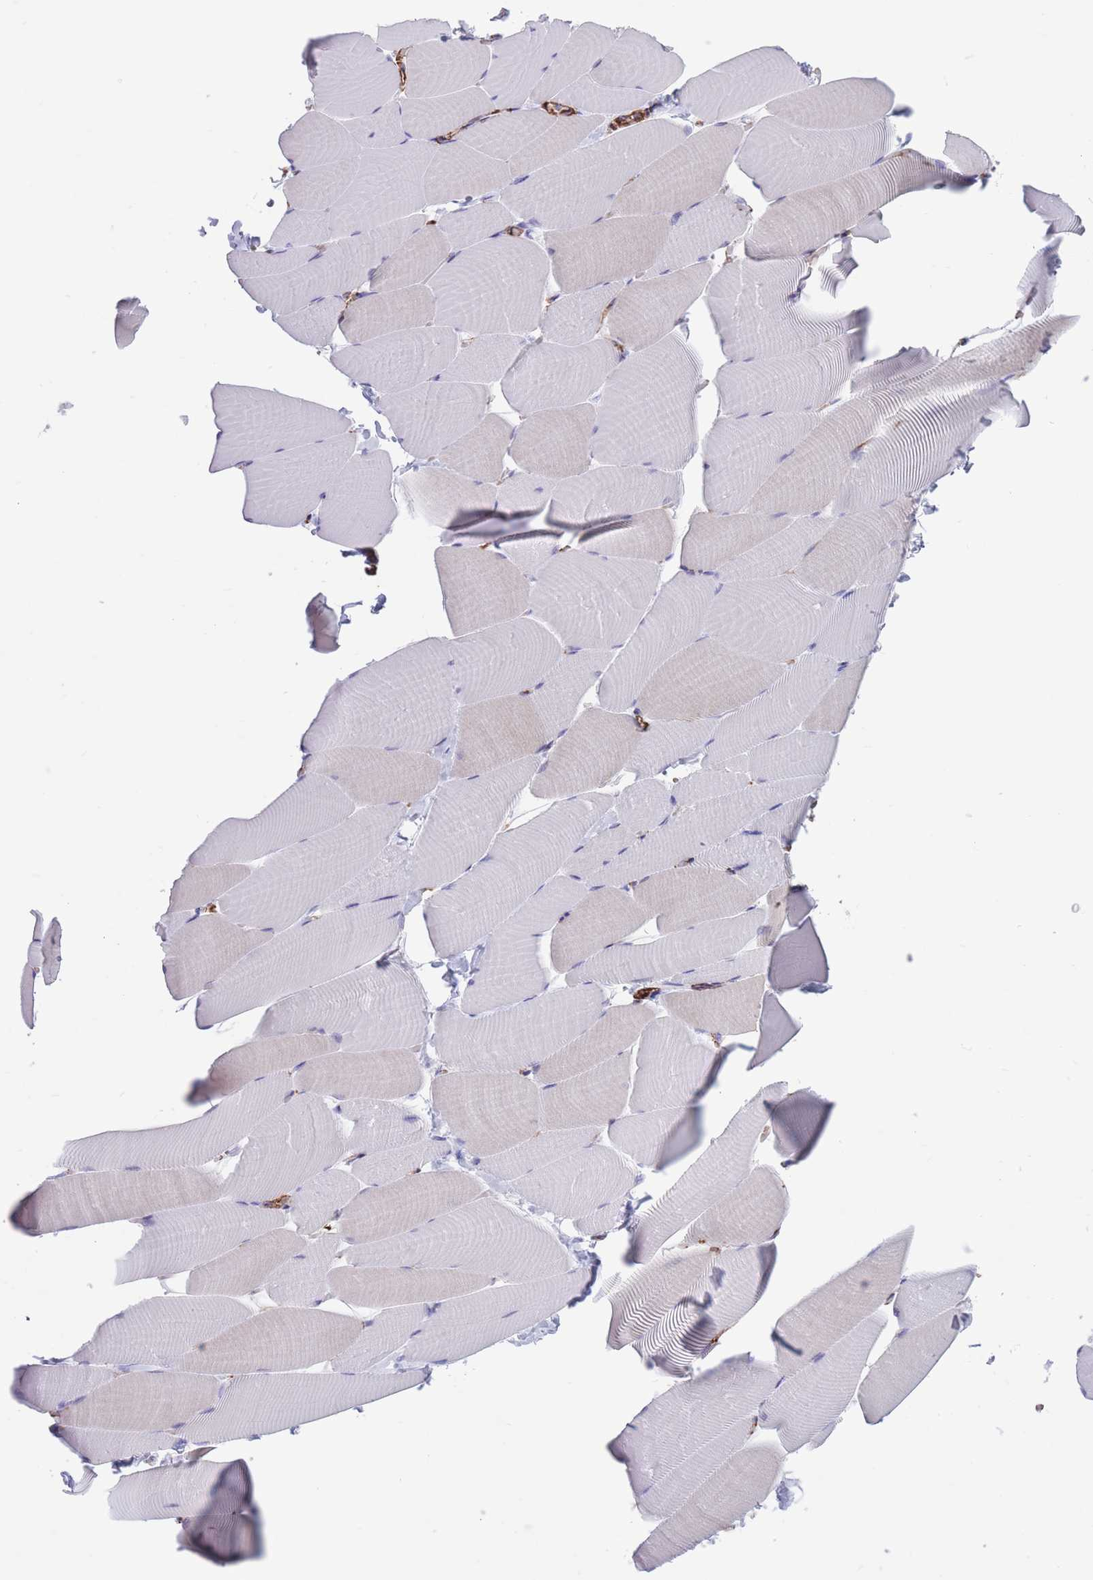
{"staining": {"intensity": "negative", "quantity": "none", "location": "none"}, "tissue": "skeletal muscle", "cell_type": "Myocytes", "image_type": "normal", "snomed": [{"axis": "morphology", "description": "Normal tissue, NOS"}, {"axis": "topography", "description": "Skeletal muscle"}], "caption": "Skeletal muscle was stained to show a protein in brown. There is no significant staining in myocytes. (Stains: DAB immunohistochemistry (IHC) with hematoxylin counter stain, Microscopy: brightfield microscopy at high magnification).", "gene": "DPYD", "patient": {"sex": "male", "age": 25}}